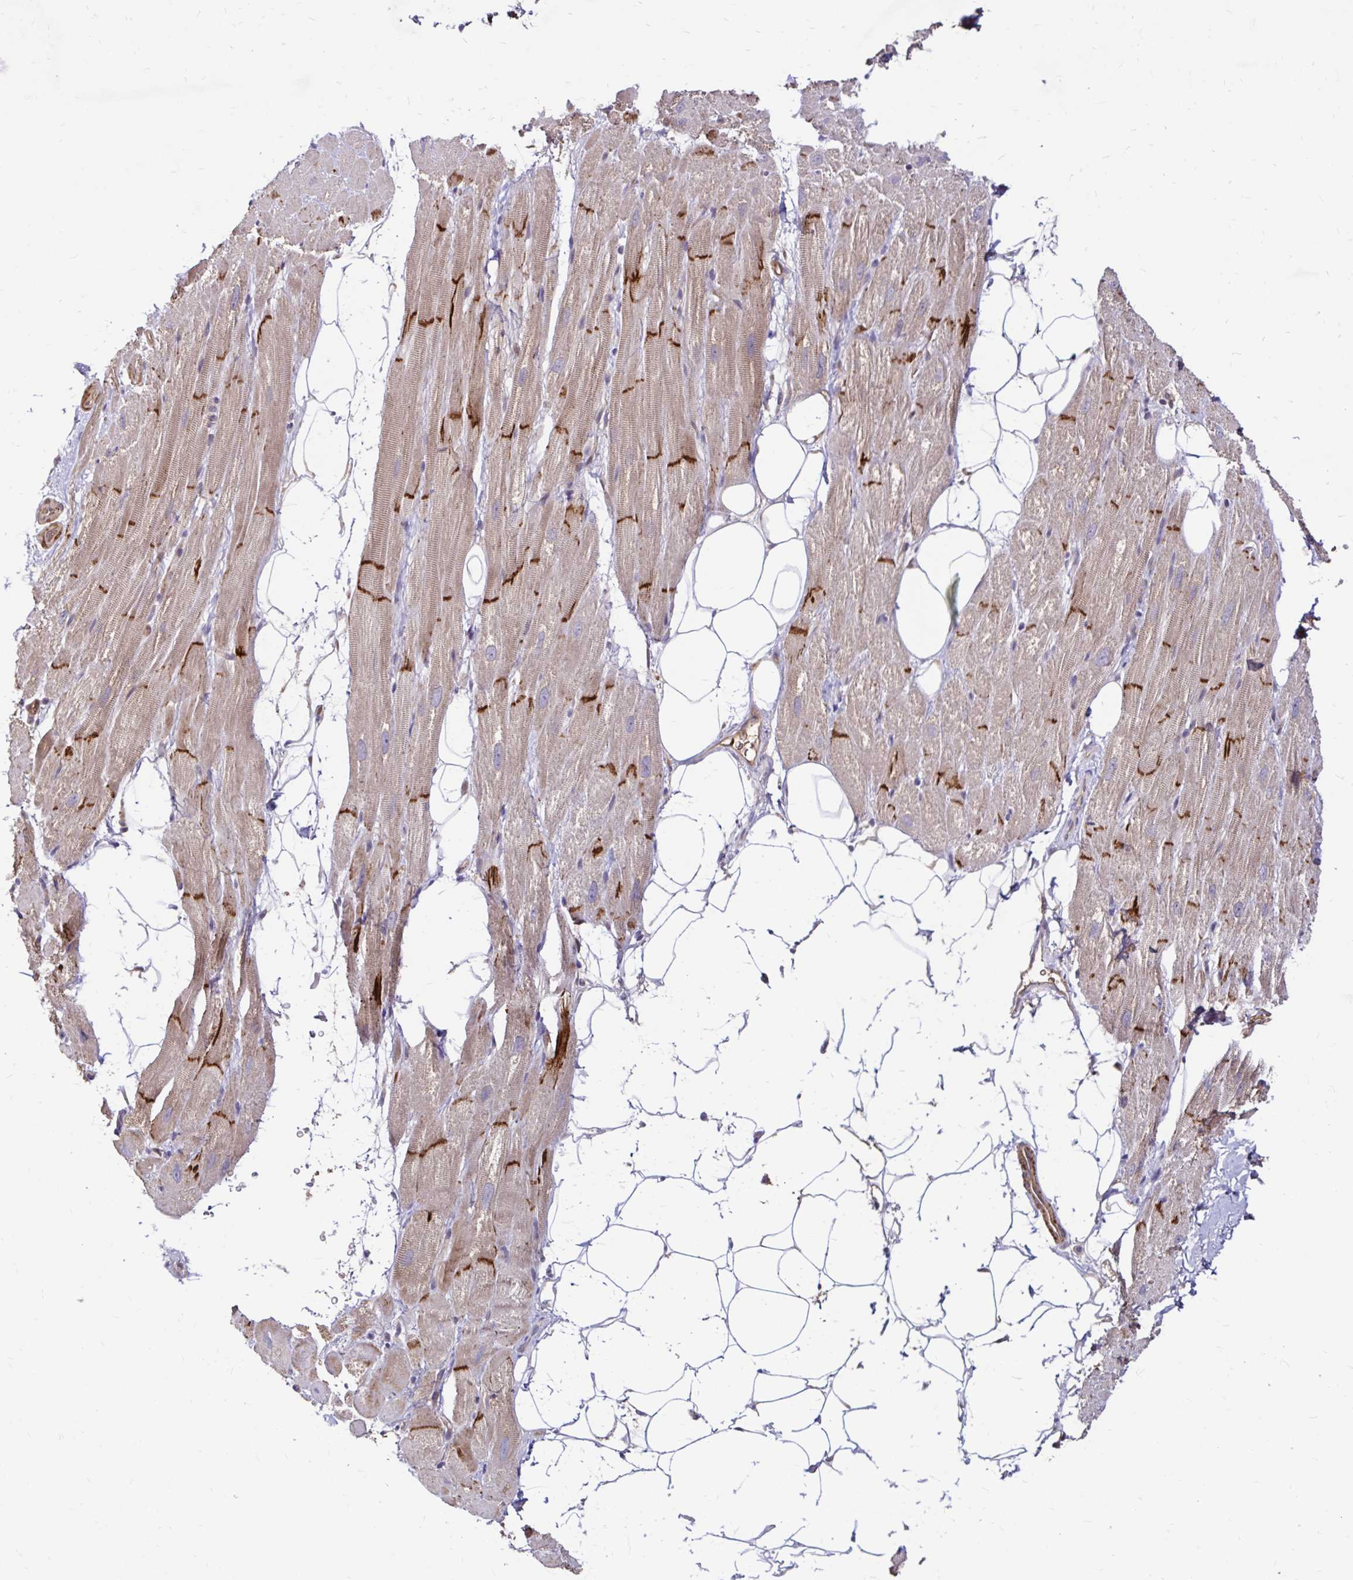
{"staining": {"intensity": "moderate", "quantity": ">75%", "location": "cytoplasmic/membranous"}, "tissue": "heart muscle", "cell_type": "Cardiomyocytes", "image_type": "normal", "snomed": [{"axis": "morphology", "description": "Normal tissue, NOS"}, {"axis": "topography", "description": "Heart"}], "caption": "Immunohistochemistry (IHC) (DAB) staining of normal heart muscle reveals moderate cytoplasmic/membranous protein positivity in approximately >75% of cardiomyocytes. The protein is stained brown, and the nuclei are stained in blue (DAB IHC with brightfield microscopy, high magnification).", "gene": "ARHGEF37", "patient": {"sex": "male", "age": 62}}